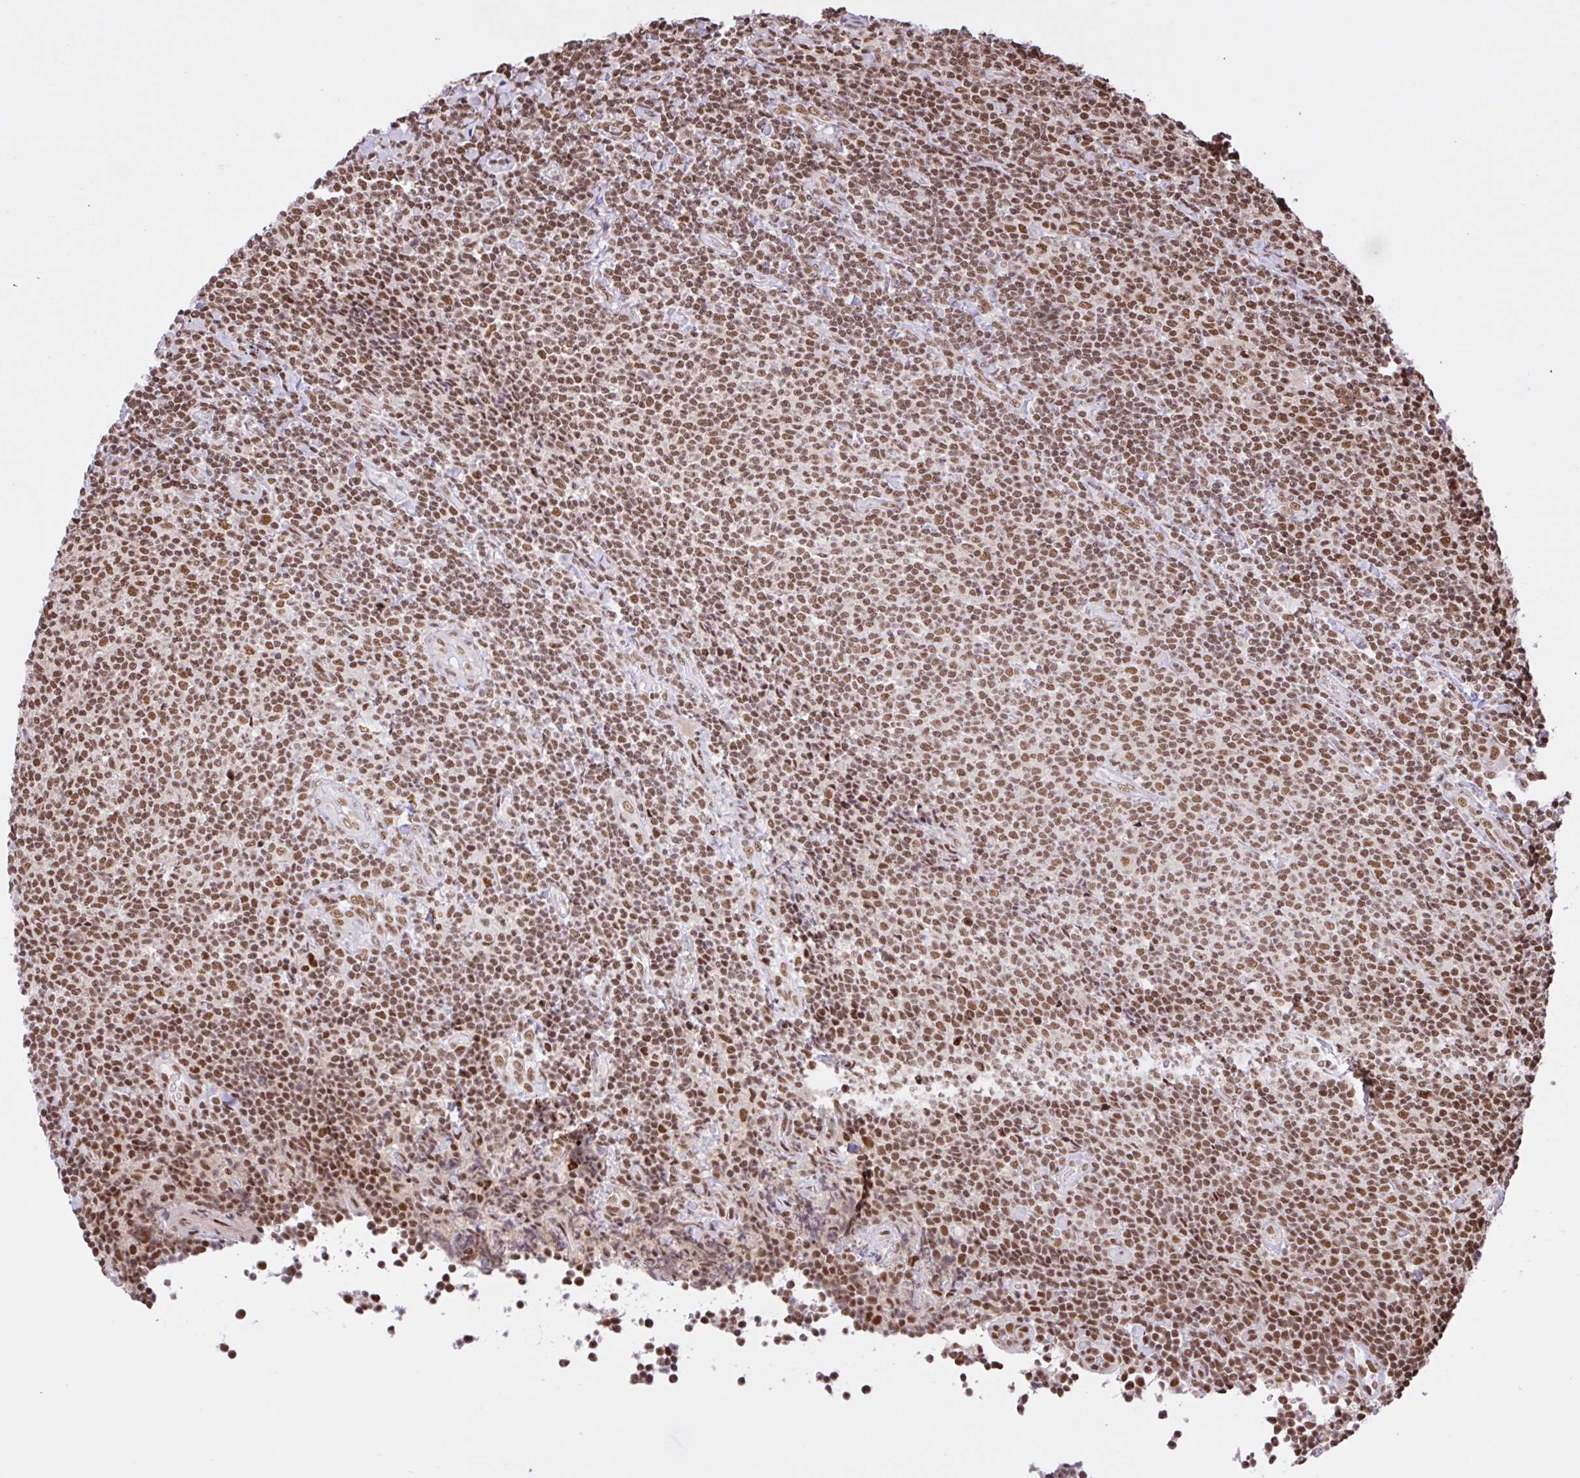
{"staining": {"intensity": "moderate", "quantity": ">75%", "location": "nuclear"}, "tissue": "lymphoma", "cell_type": "Tumor cells", "image_type": "cancer", "snomed": [{"axis": "morphology", "description": "Malignant lymphoma, non-Hodgkin's type, Low grade"}, {"axis": "topography", "description": "Lymph node"}], "caption": "Immunohistochemistry image of human low-grade malignant lymphoma, non-Hodgkin's type stained for a protein (brown), which reveals medium levels of moderate nuclear expression in approximately >75% of tumor cells.", "gene": "CCDC12", "patient": {"sex": "male", "age": 52}}